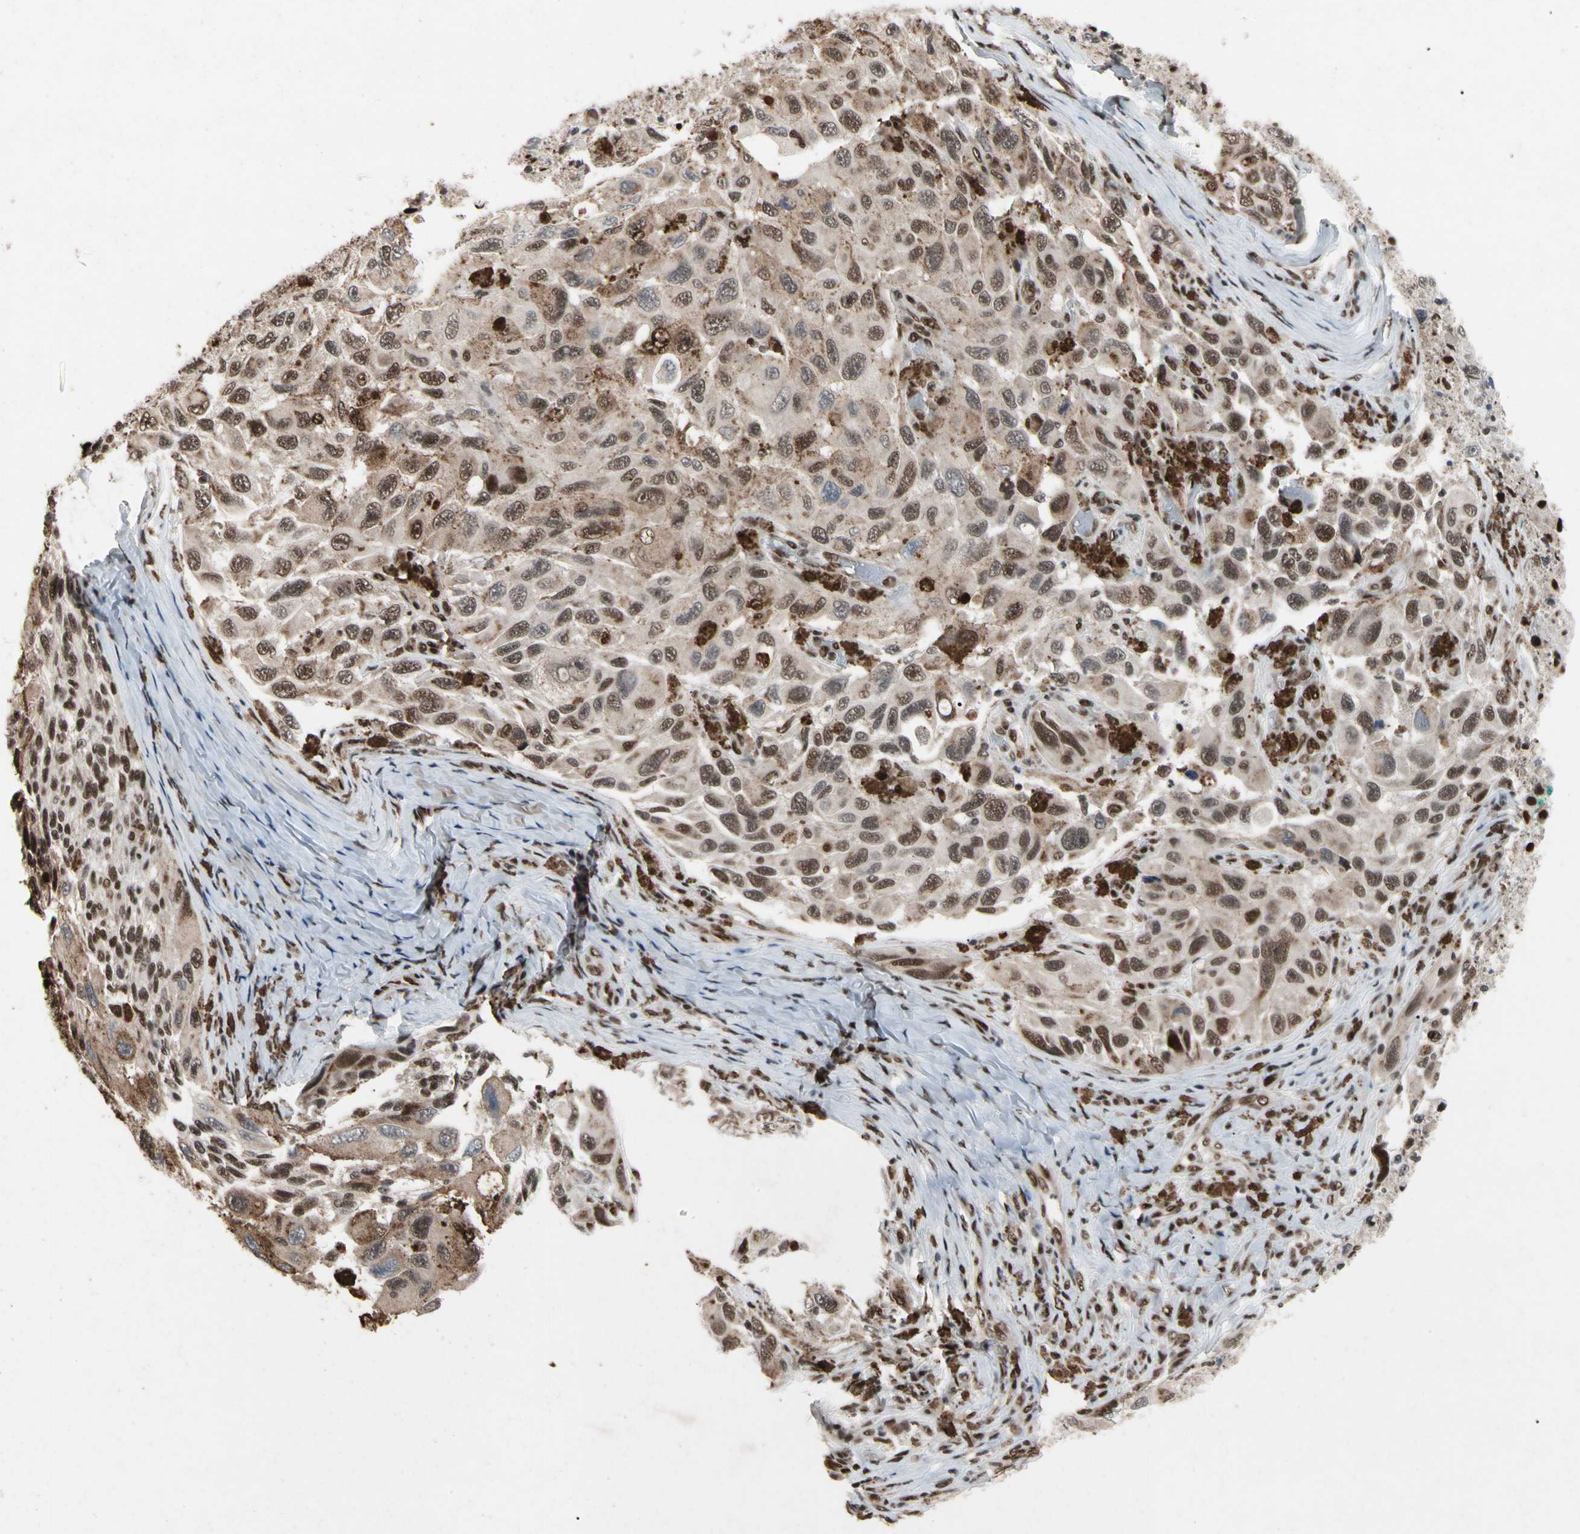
{"staining": {"intensity": "moderate", "quantity": ">75%", "location": "cytoplasmic/membranous,nuclear"}, "tissue": "melanoma", "cell_type": "Tumor cells", "image_type": "cancer", "snomed": [{"axis": "morphology", "description": "Malignant melanoma, NOS"}, {"axis": "topography", "description": "Skin"}], "caption": "High-magnification brightfield microscopy of melanoma stained with DAB (3,3'-diaminobenzidine) (brown) and counterstained with hematoxylin (blue). tumor cells exhibit moderate cytoplasmic/membranous and nuclear positivity is seen in approximately>75% of cells.", "gene": "FAM98B", "patient": {"sex": "female", "age": 73}}